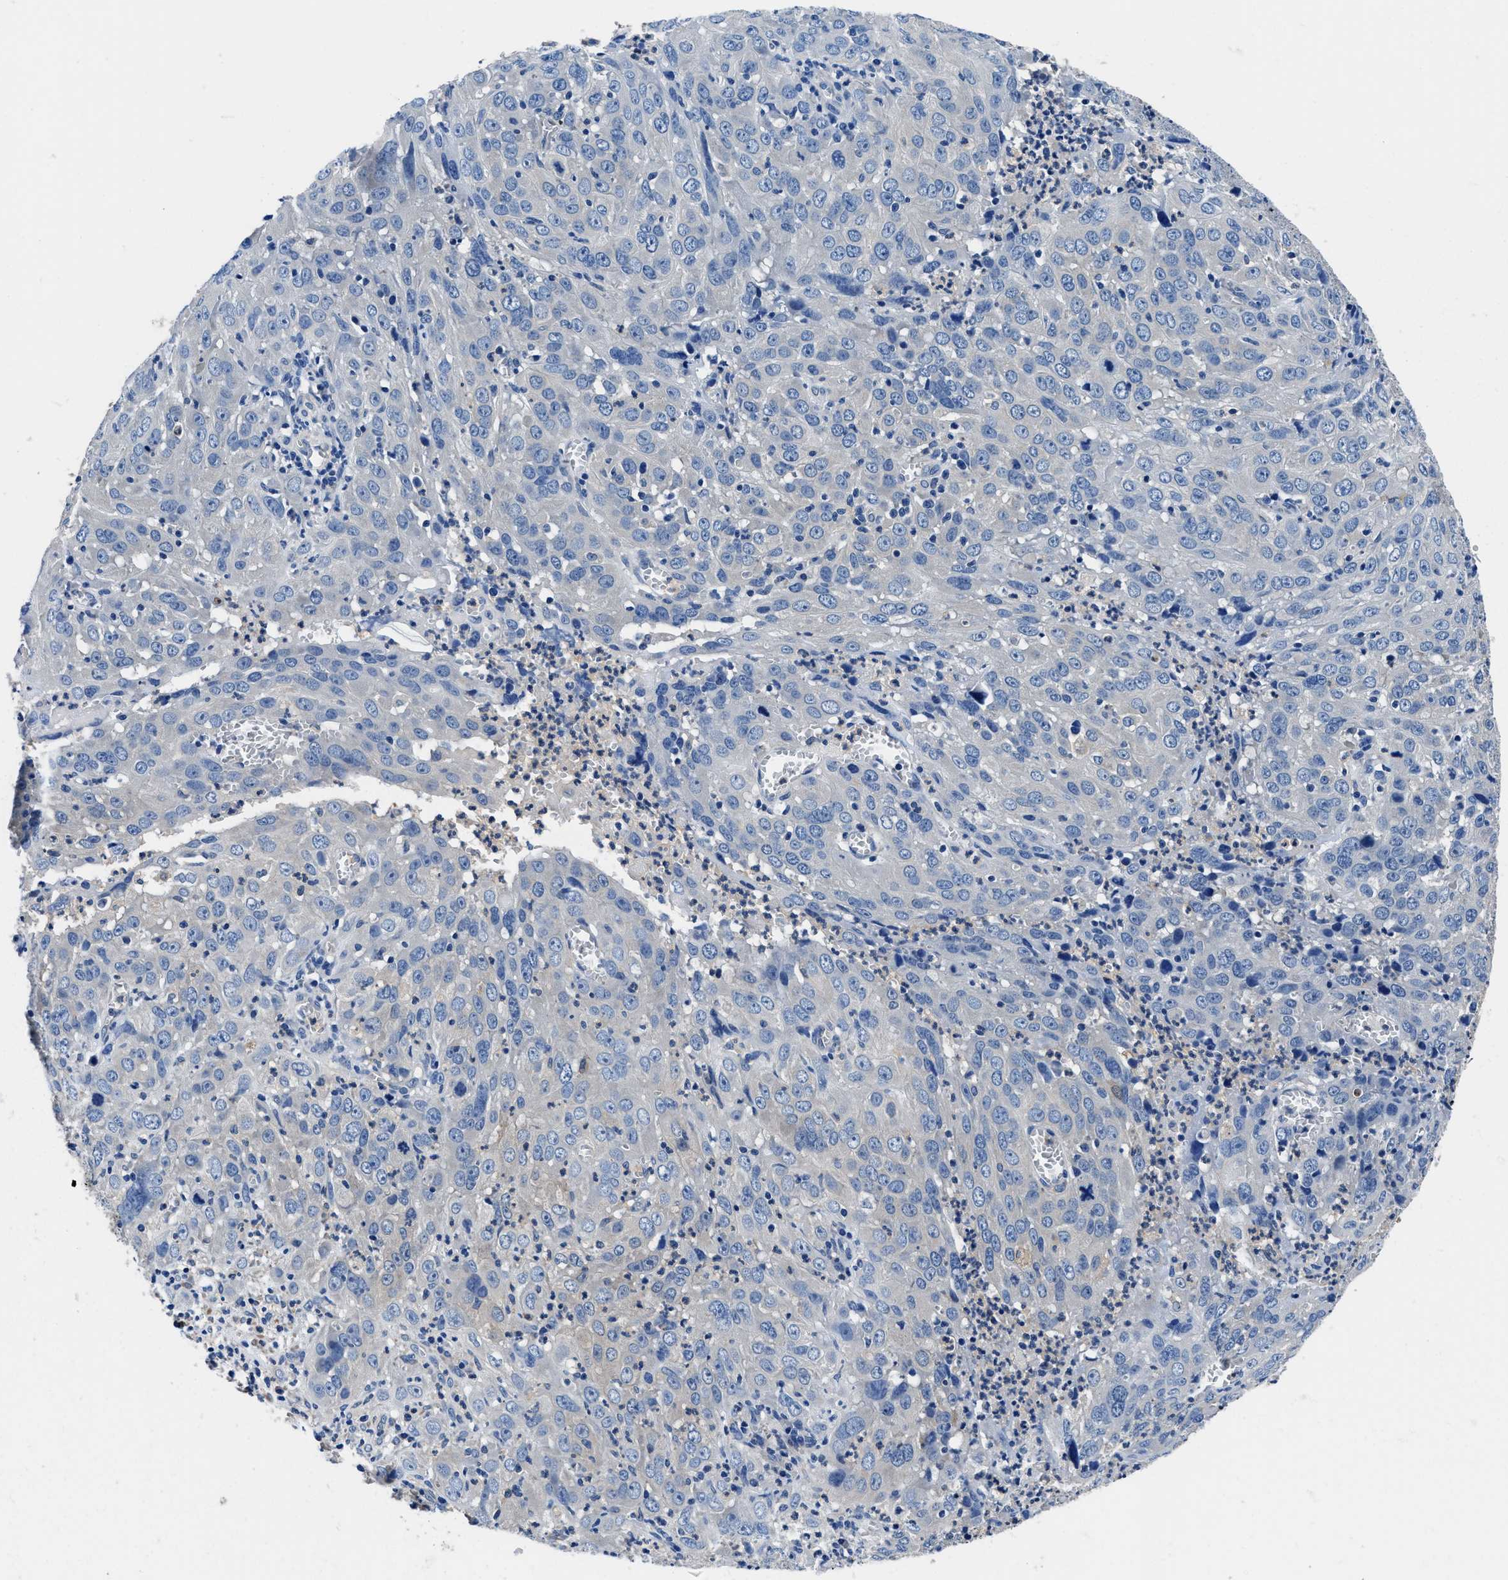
{"staining": {"intensity": "negative", "quantity": "none", "location": "none"}, "tissue": "cervical cancer", "cell_type": "Tumor cells", "image_type": "cancer", "snomed": [{"axis": "morphology", "description": "Squamous cell carcinoma, NOS"}, {"axis": "topography", "description": "Cervix"}], "caption": "Immunohistochemistry image of squamous cell carcinoma (cervical) stained for a protein (brown), which demonstrates no positivity in tumor cells. (Stains: DAB (3,3'-diaminobenzidine) immunohistochemistry (IHC) with hematoxylin counter stain, Microscopy: brightfield microscopy at high magnification).", "gene": "NEU1", "patient": {"sex": "female", "age": 32}}